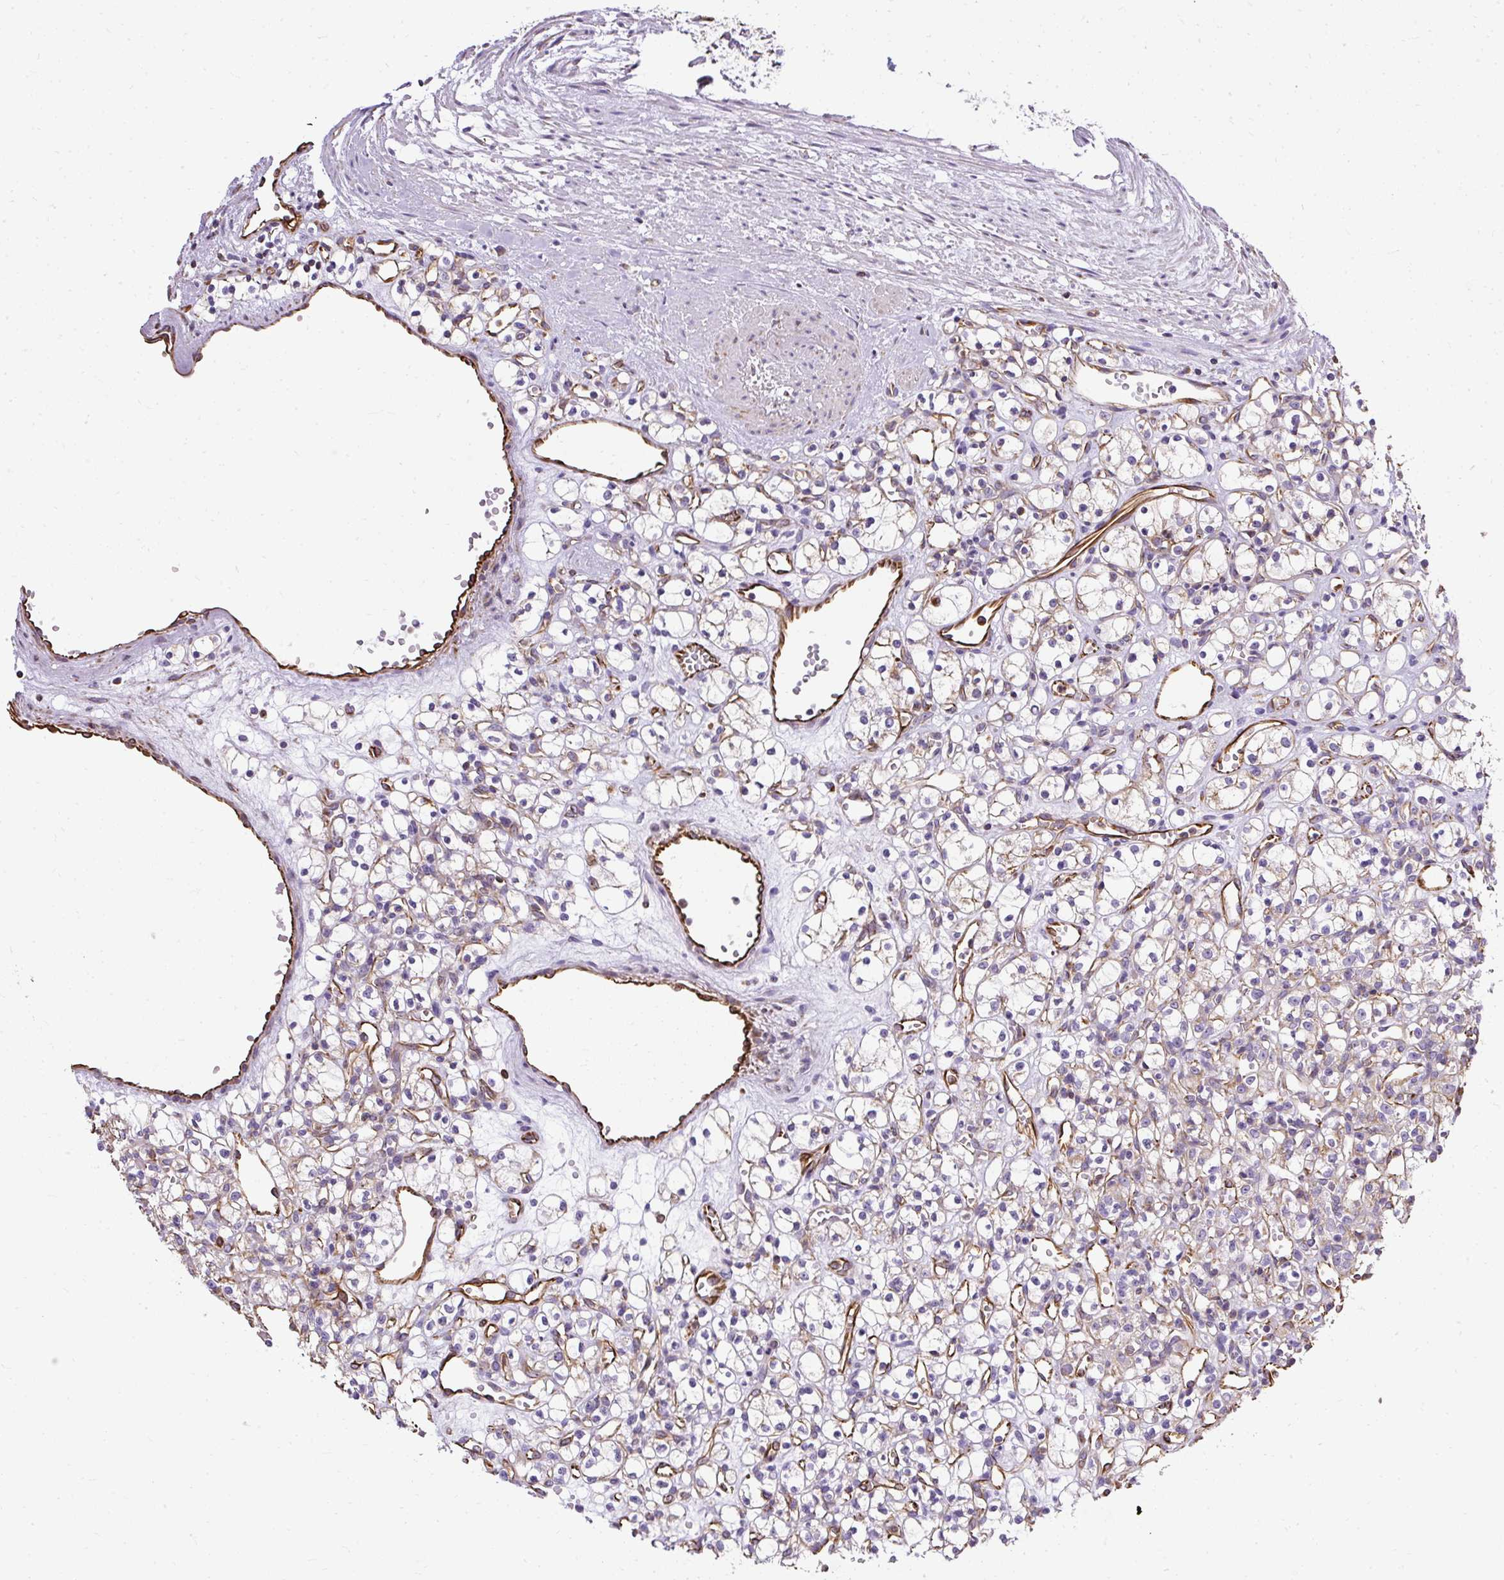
{"staining": {"intensity": "negative", "quantity": "none", "location": "none"}, "tissue": "renal cancer", "cell_type": "Tumor cells", "image_type": "cancer", "snomed": [{"axis": "morphology", "description": "Adenocarcinoma, NOS"}, {"axis": "topography", "description": "Kidney"}], "caption": "A histopathology image of adenocarcinoma (renal) stained for a protein reveals no brown staining in tumor cells. The staining is performed using DAB (3,3'-diaminobenzidine) brown chromogen with nuclei counter-stained in using hematoxylin.", "gene": "PLS1", "patient": {"sex": "female", "age": 59}}